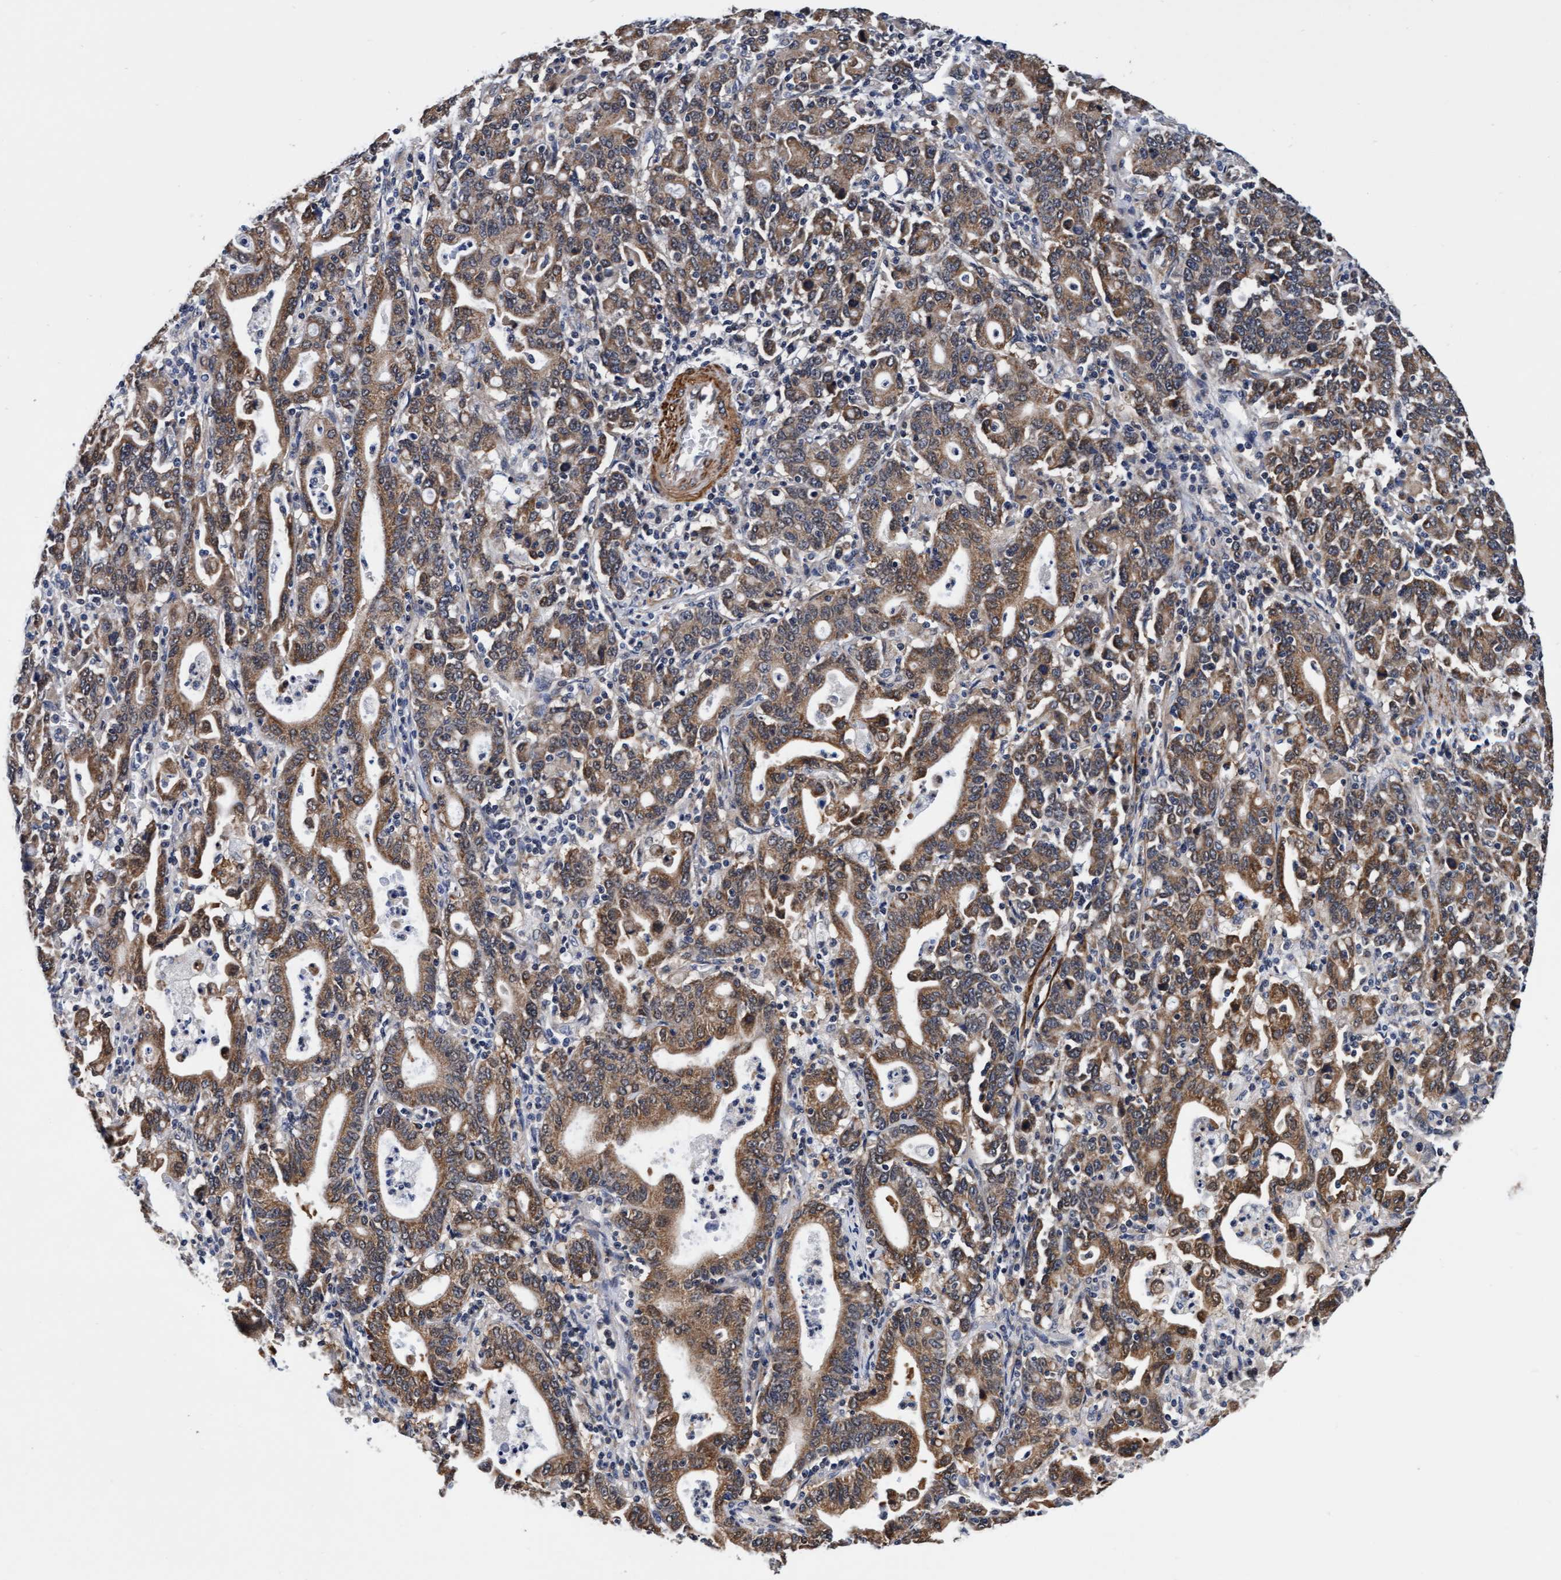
{"staining": {"intensity": "moderate", "quantity": ">75%", "location": "cytoplasmic/membranous"}, "tissue": "stomach cancer", "cell_type": "Tumor cells", "image_type": "cancer", "snomed": [{"axis": "morphology", "description": "Adenocarcinoma, NOS"}, {"axis": "topography", "description": "Stomach, upper"}], "caption": "The histopathology image displays immunohistochemical staining of adenocarcinoma (stomach). There is moderate cytoplasmic/membranous positivity is seen in approximately >75% of tumor cells.", "gene": "EFCAB13", "patient": {"sex": "male", "age": 69}}